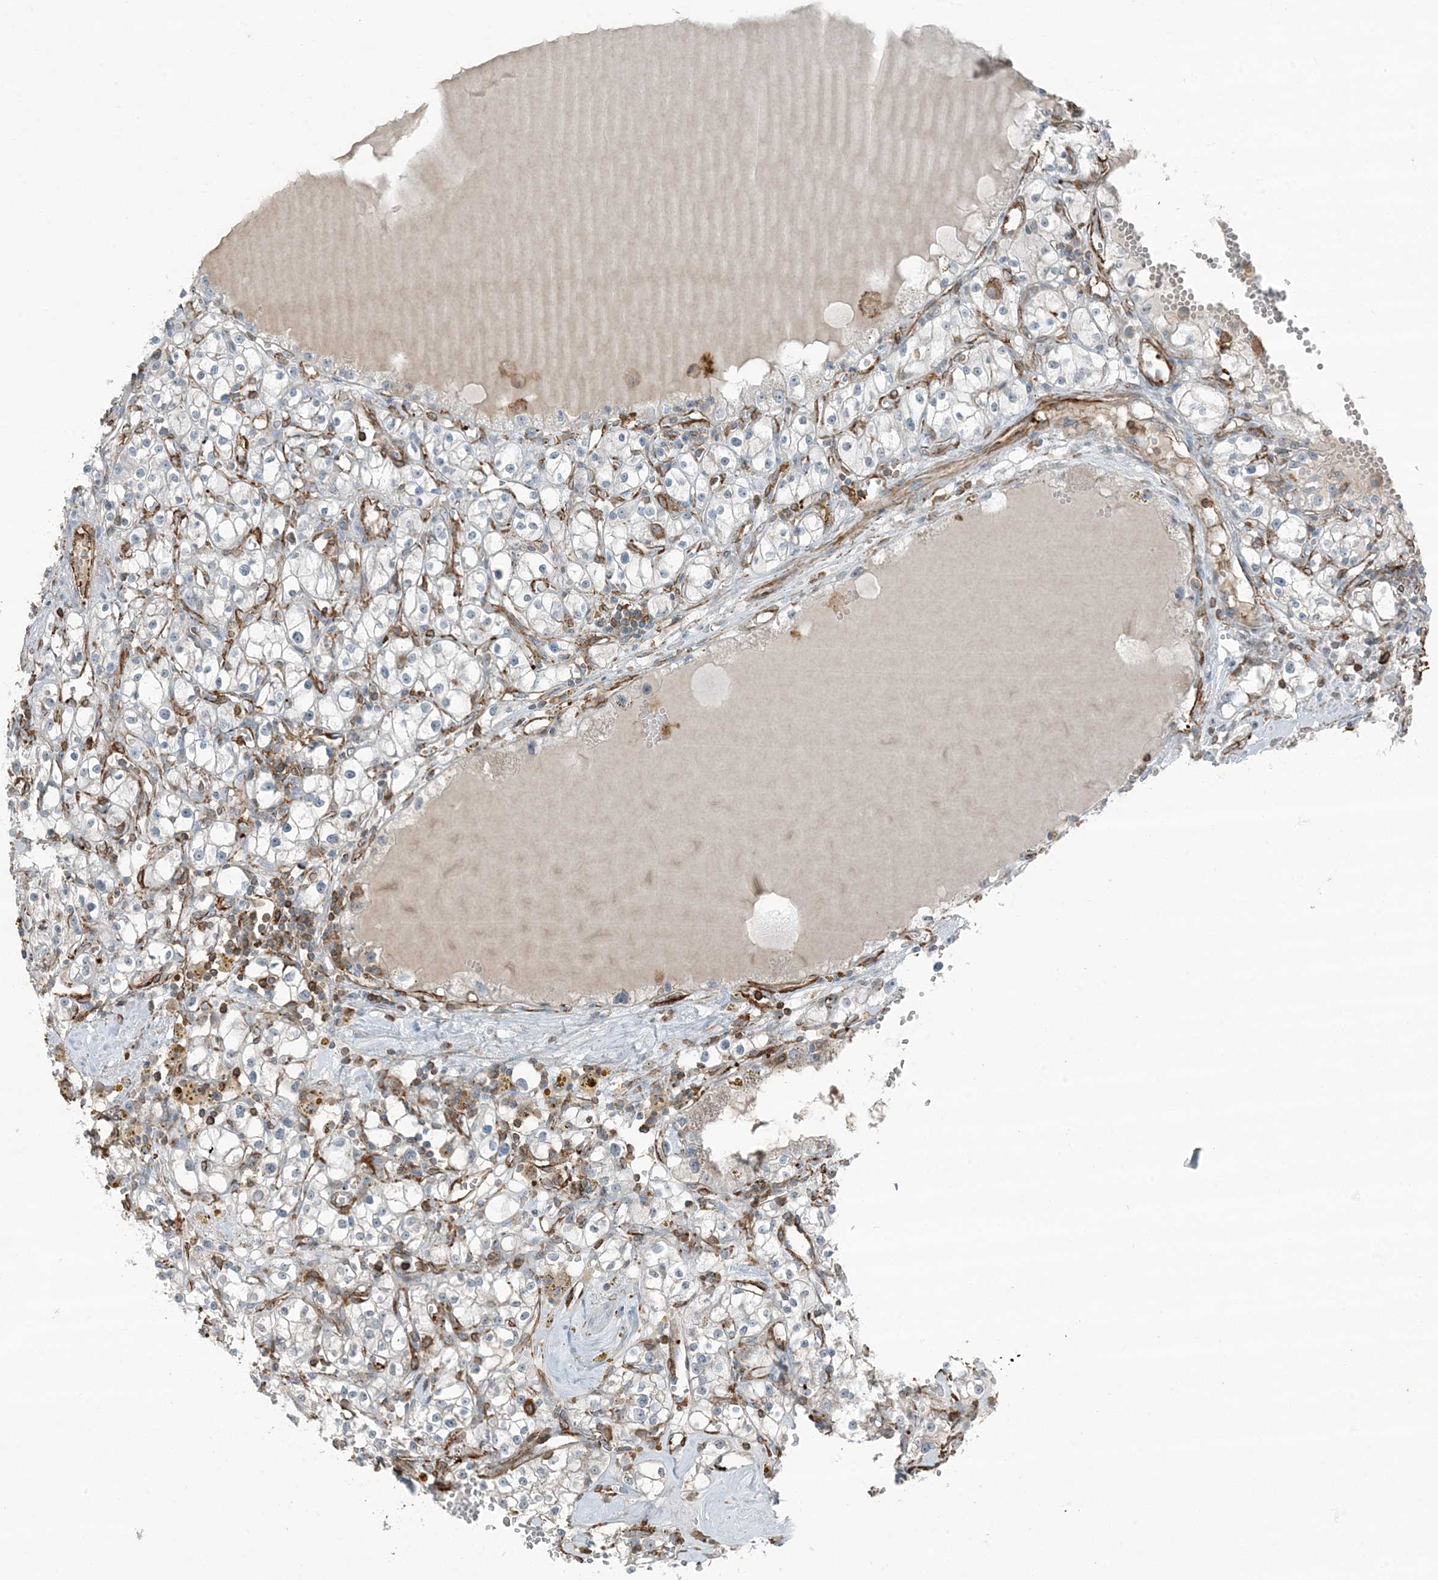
{"staining": {"intensity": "negative", "quantity": "none", "location": "none"}, "tissue": "renal cancer", "cell_type": "Tumor cells", "image_type": "cancer", "snomed": [{"axis": "morphology", "description": "Adenocarcinoma, NOS"}, {"axis": "topography", "description": "Kidney"}], "caption": "A photomicrograph of human renal cancer is negative for staining in tumor cells.", "gene": "APOBEC3C", "patient": {"sex": "male", "age": 56}}